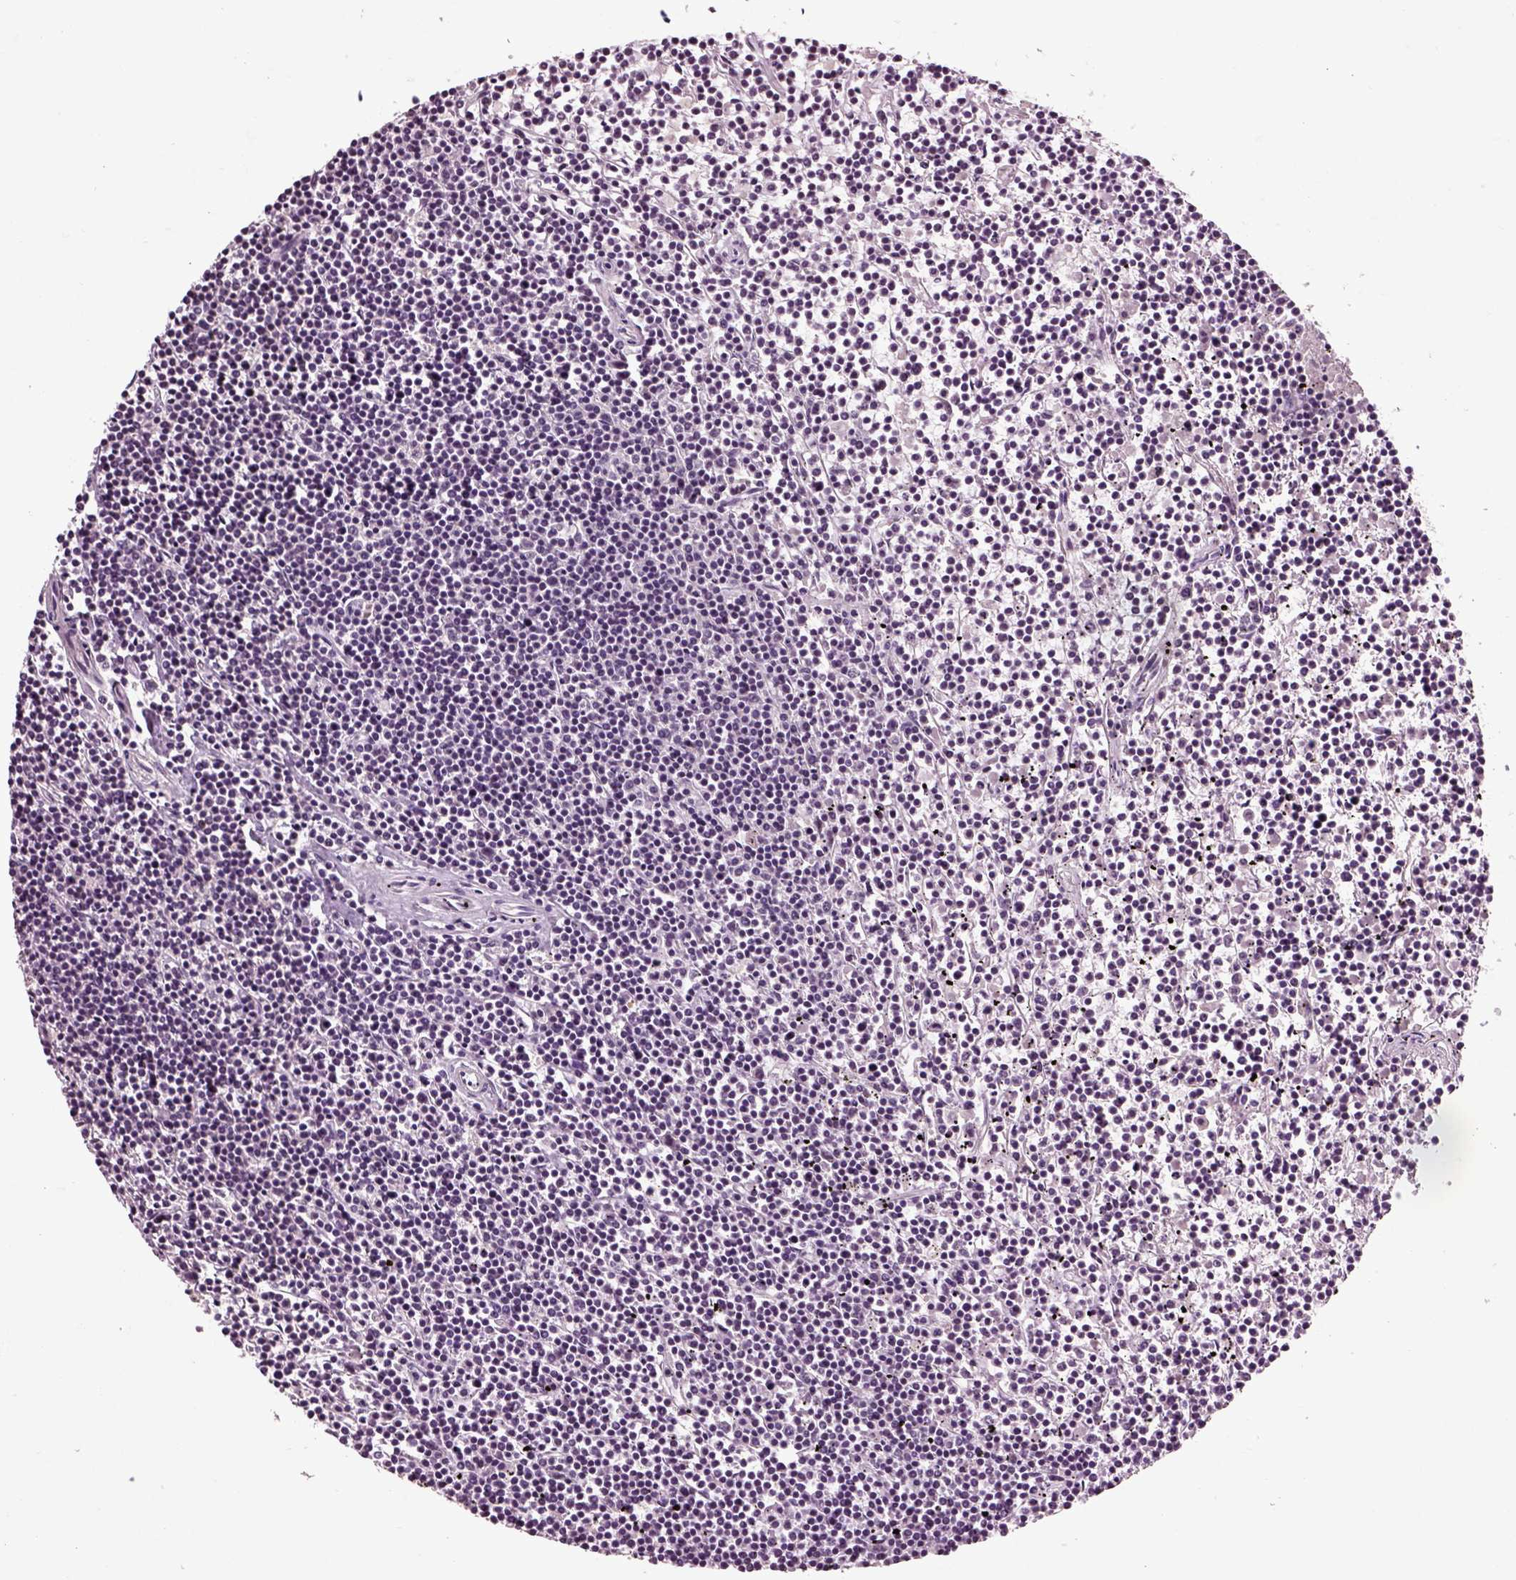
{"staining": {"intensity": "negative", "quantity": "none", "location": "none"}, "tissue": "lymphoma", "cell_type": "Tumor cells", "image_type": "cancer", "snomed": [{"axis": "morphology", "description": "Malignant lymphoma, non-Hodgkin's type, Low grade"}, {"axis": "topography", "description": "Spleen"}], "caption": "The immunohistochemistry micrograph has no significant staining in tumor cells of lymphoma tissue.", "gene": "CHGB", "patient": {"sex": "female", "age": 19}}